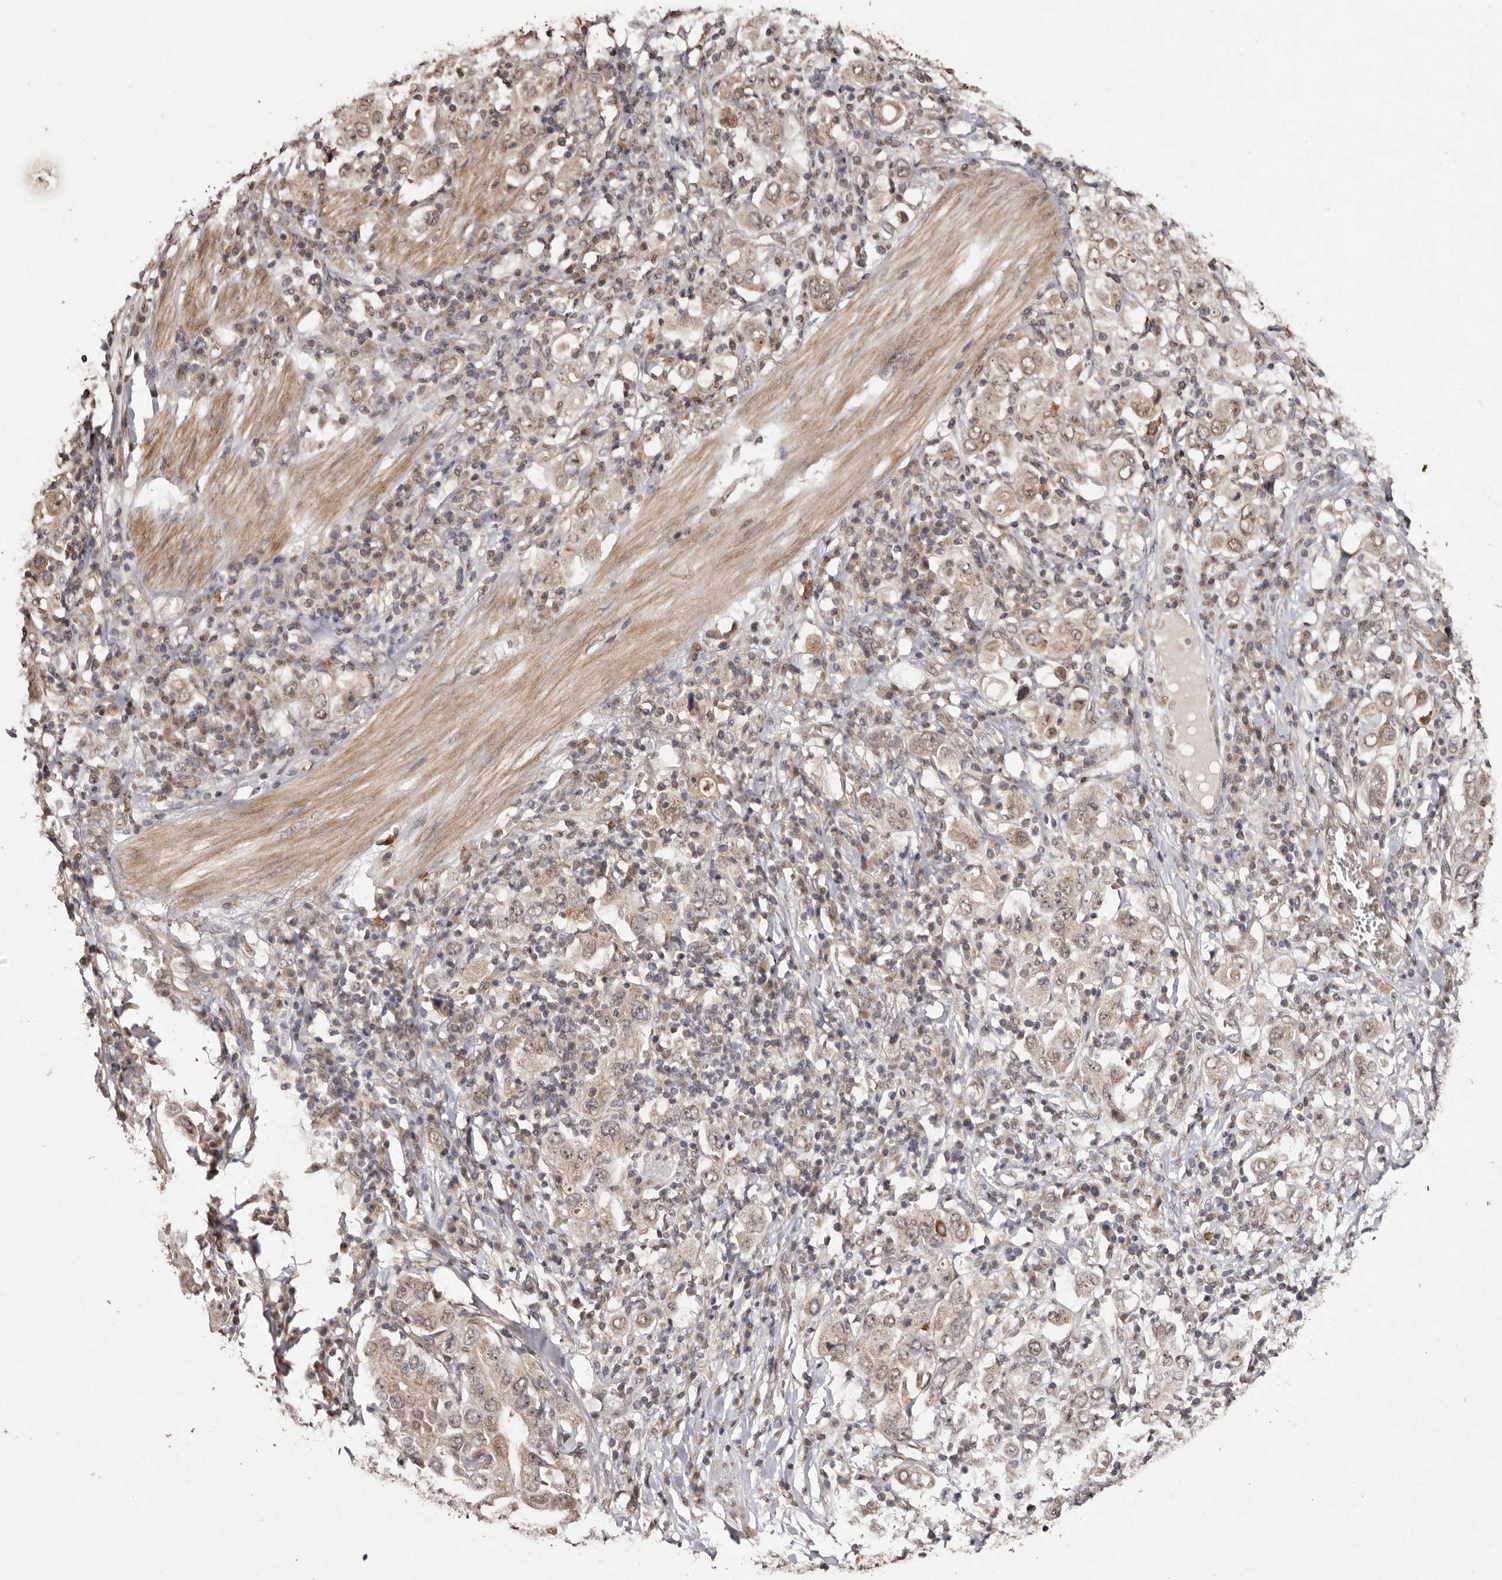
{"staining": {"intensity": "weak", "quantity": ">75%", "location": "cytoplasmic/membranous,nuclear"}, "tissue": "stomach cancer", "cell_type": "Tumor cells", "image_type": "cancer", "snomed": [{"axis": "morphology", "description": "Adenocarcinoma, NOS"}, {"axis": "topography", "description": "Stomach, upper"}], "caption": "IHC of human stomach cancer displays low levels of weak cytoplasmic/membranous and nuclear staining in about >75% of tumor cells. (IHC, brightfield microscopy, high magnification).", "gene": "NOTCH1", "patient": {"sex": "male", "age": 62}}